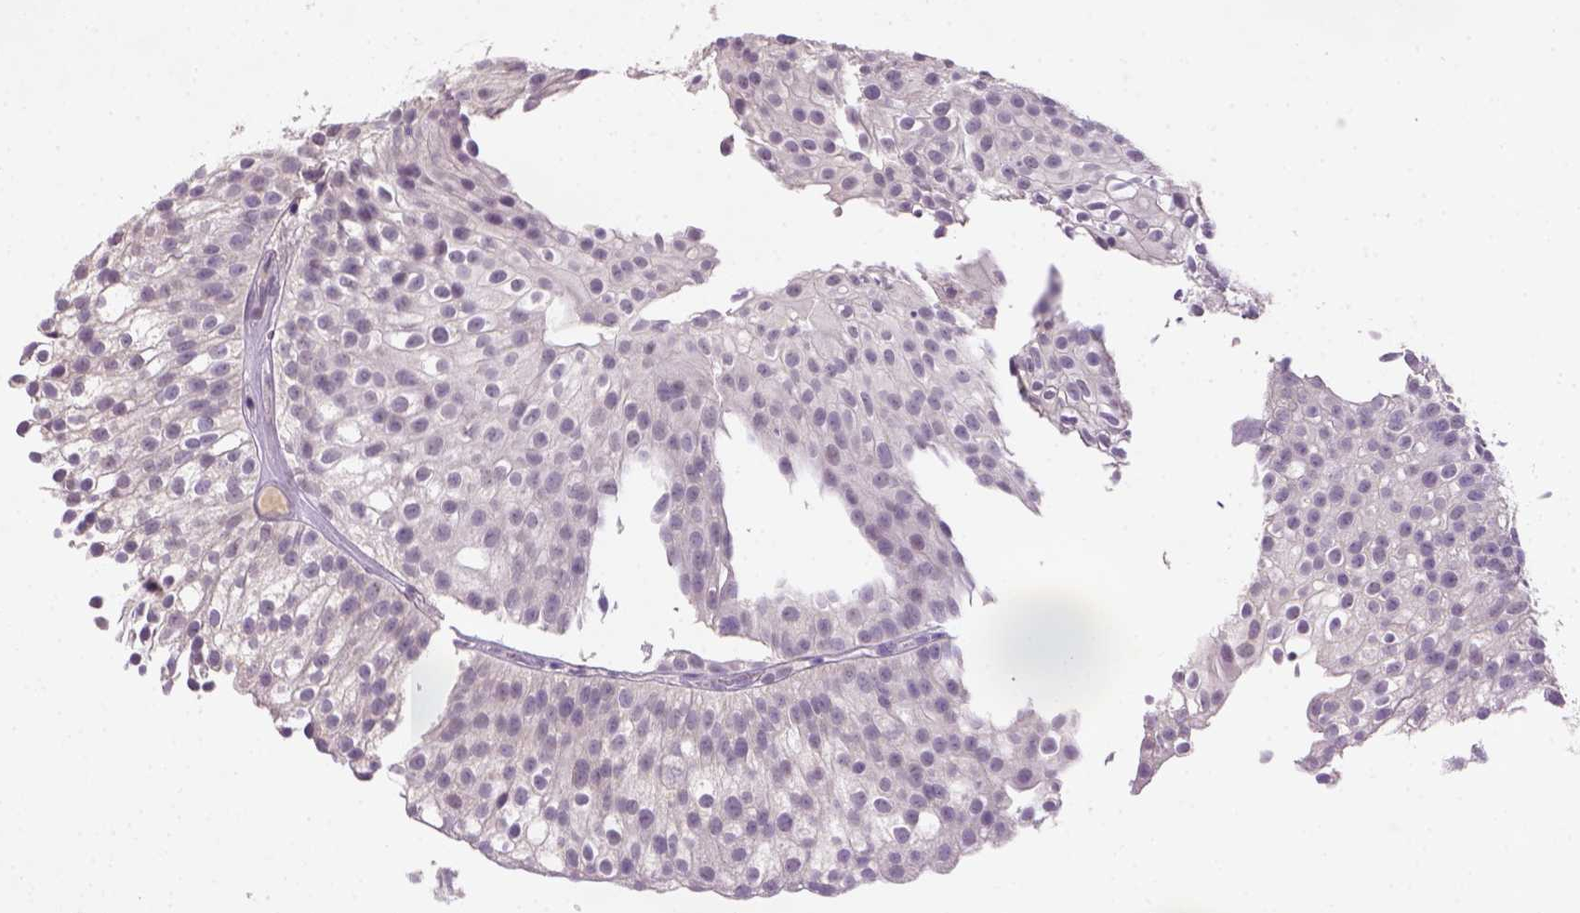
{"staining": {"intensity": "negative", "quantity": "none", "location": "none"}, "tissue": "urothelial cancer", "cell_type": "Tumor cells", "image_type": "cancer", "snomed": [{"axis": "morphology", "description": "Urothelial carcinoma, Low grade"}, {"axis": "topography", "description": "Urinary bladder"}], "caption": "Immunohistochemistry histopathology image of human low-grade urothelial carcinoma stained for a protein (brown), which displays no positivity in tumor cells. (DAB immunohistochemistry (IHC) with hematoxylin counter stain).", "gene": "NLGN2", "patient": {"sex": "male", "age": 70}}